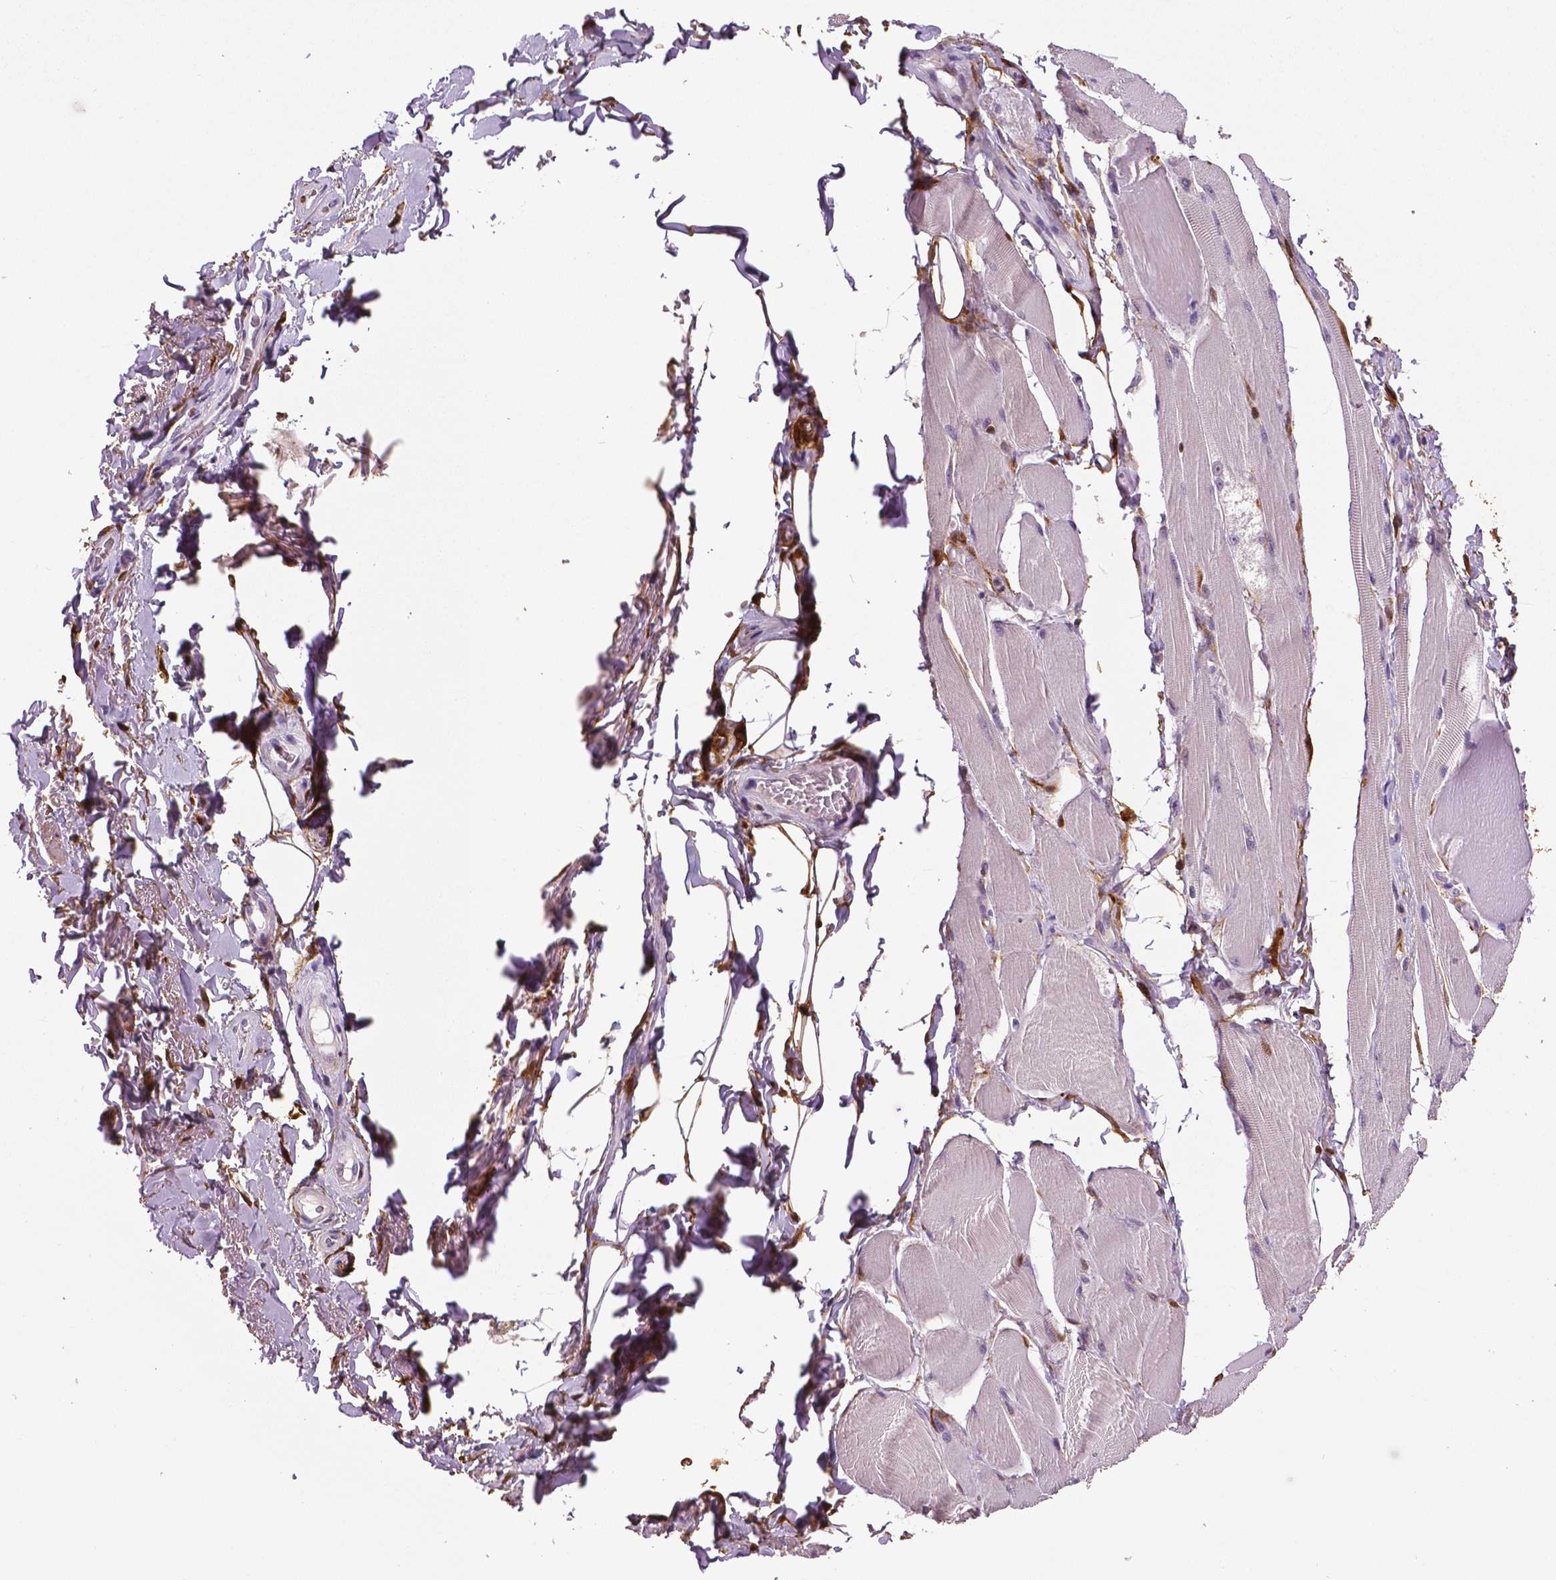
{"staining": {"intensity": "negative", "quantity": "none", "location": "none"}, "tissue": "skeletal muscle", "cell_type": "Myocytes", "image_type": "normal", "snomed": [{"axis": "morphology", "description": "Normal tissue, NOS"}, {"axis": "topography", "description": "Skeletal muscle"}, {"axis": "topography", "description": "Anal"}, {"axis": "topography", "description": "Peripheral nerve tissue"}], "caption": "Micrograph shows no significant protein staining in myocytes of benign skeletal muscle.", "gene": "PHGDH", "patient": {"sex": "male", "age": 53}}